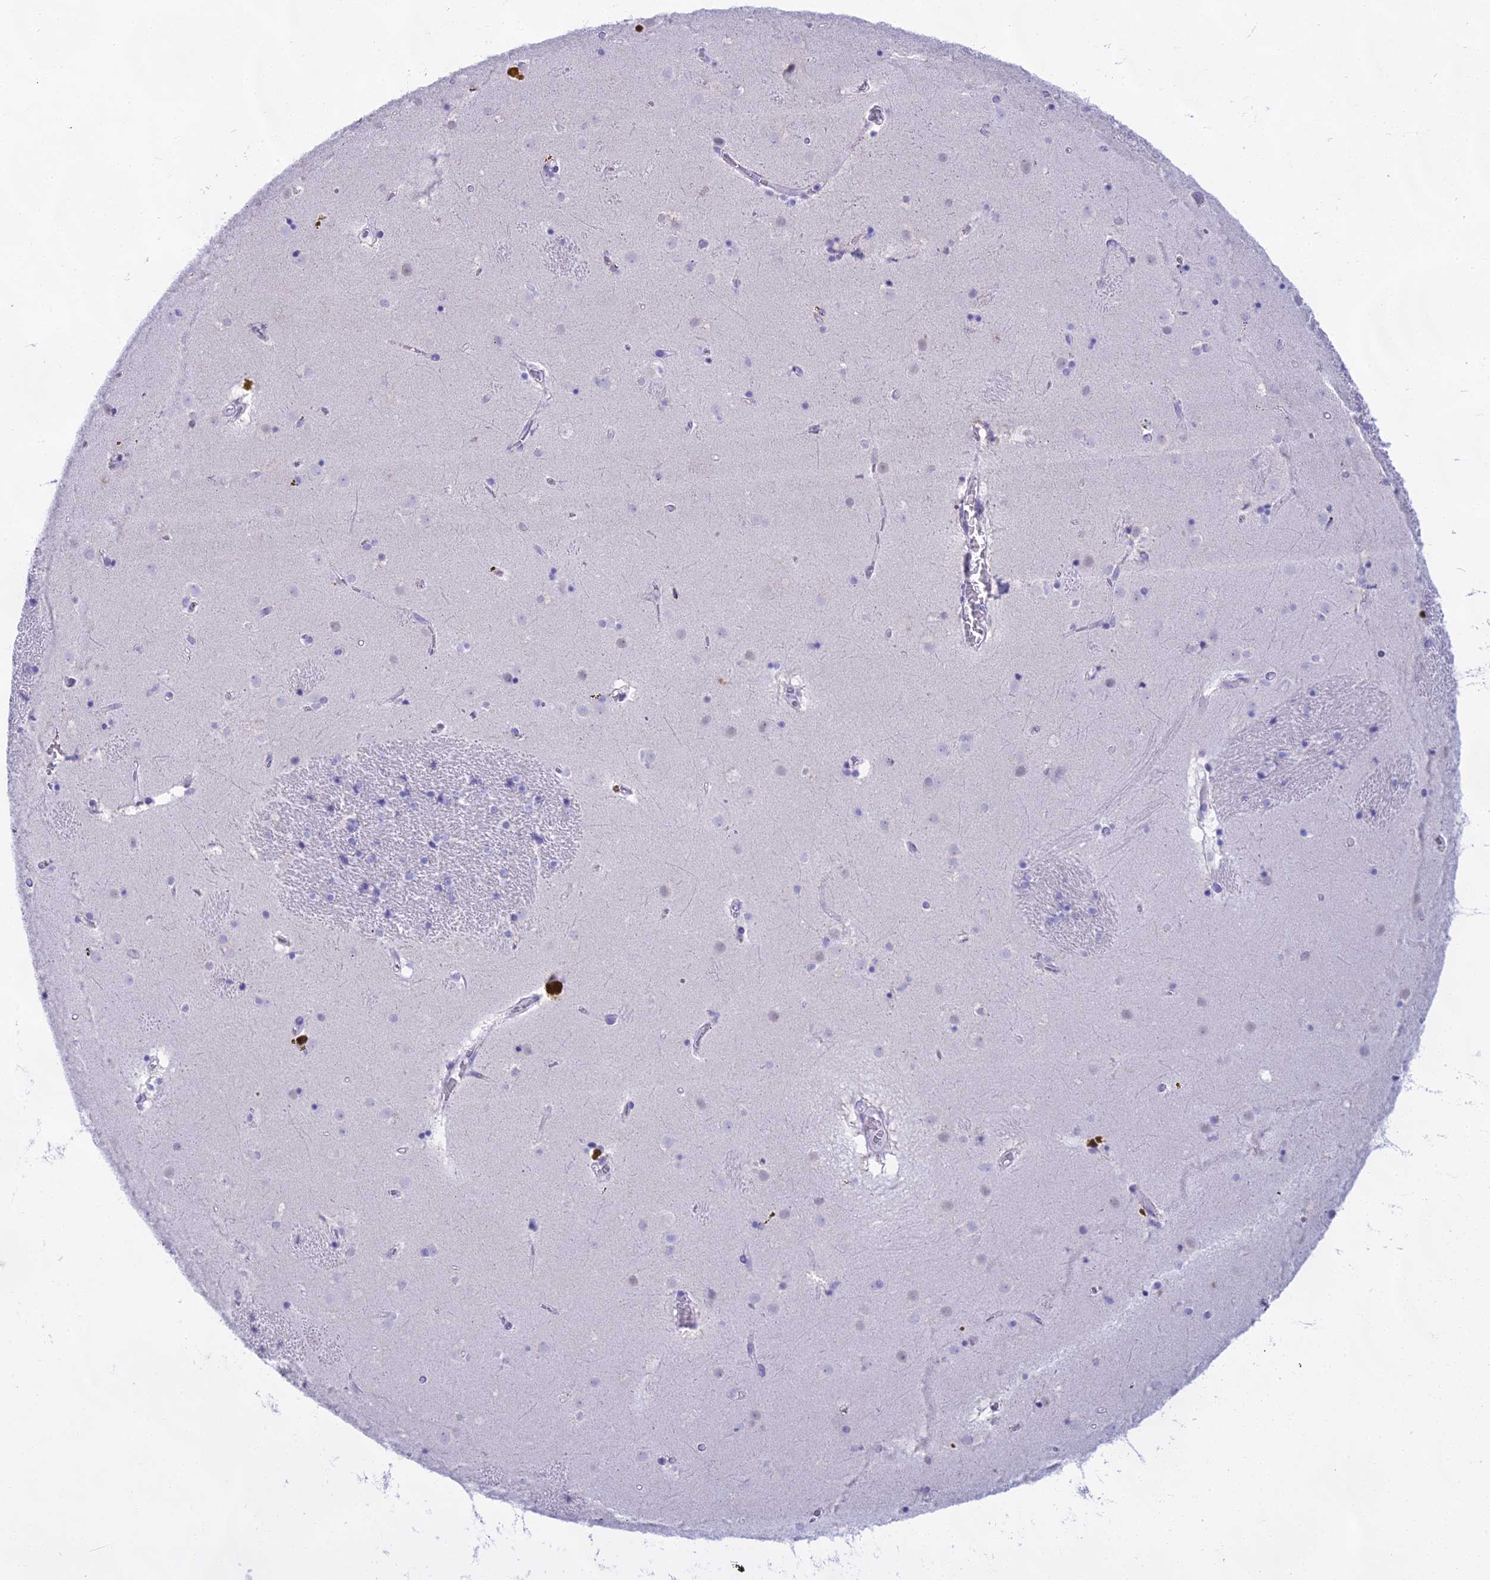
{"staining": {"intensity": "negative", "quantity": "none", "location": "none"}, "tissue": "caudate", "cell_type": "Glial cells", "image_type": "normal", "snomed": [{"axis": "morphology", "description": "Normal tissue, NOS"}, {"axis": "topography", "description": "Lateral ventricle wall"}], "caption": "IHC histopathology image of unremarkable caudate: caudate stained with DAB (3,3'-diaminobenzidine) reveals no significant protein expression in glial cells. (DAB IHC, high magnification).", "gene": "CGB1", "patient": {"sex": "male", "age": 70}}